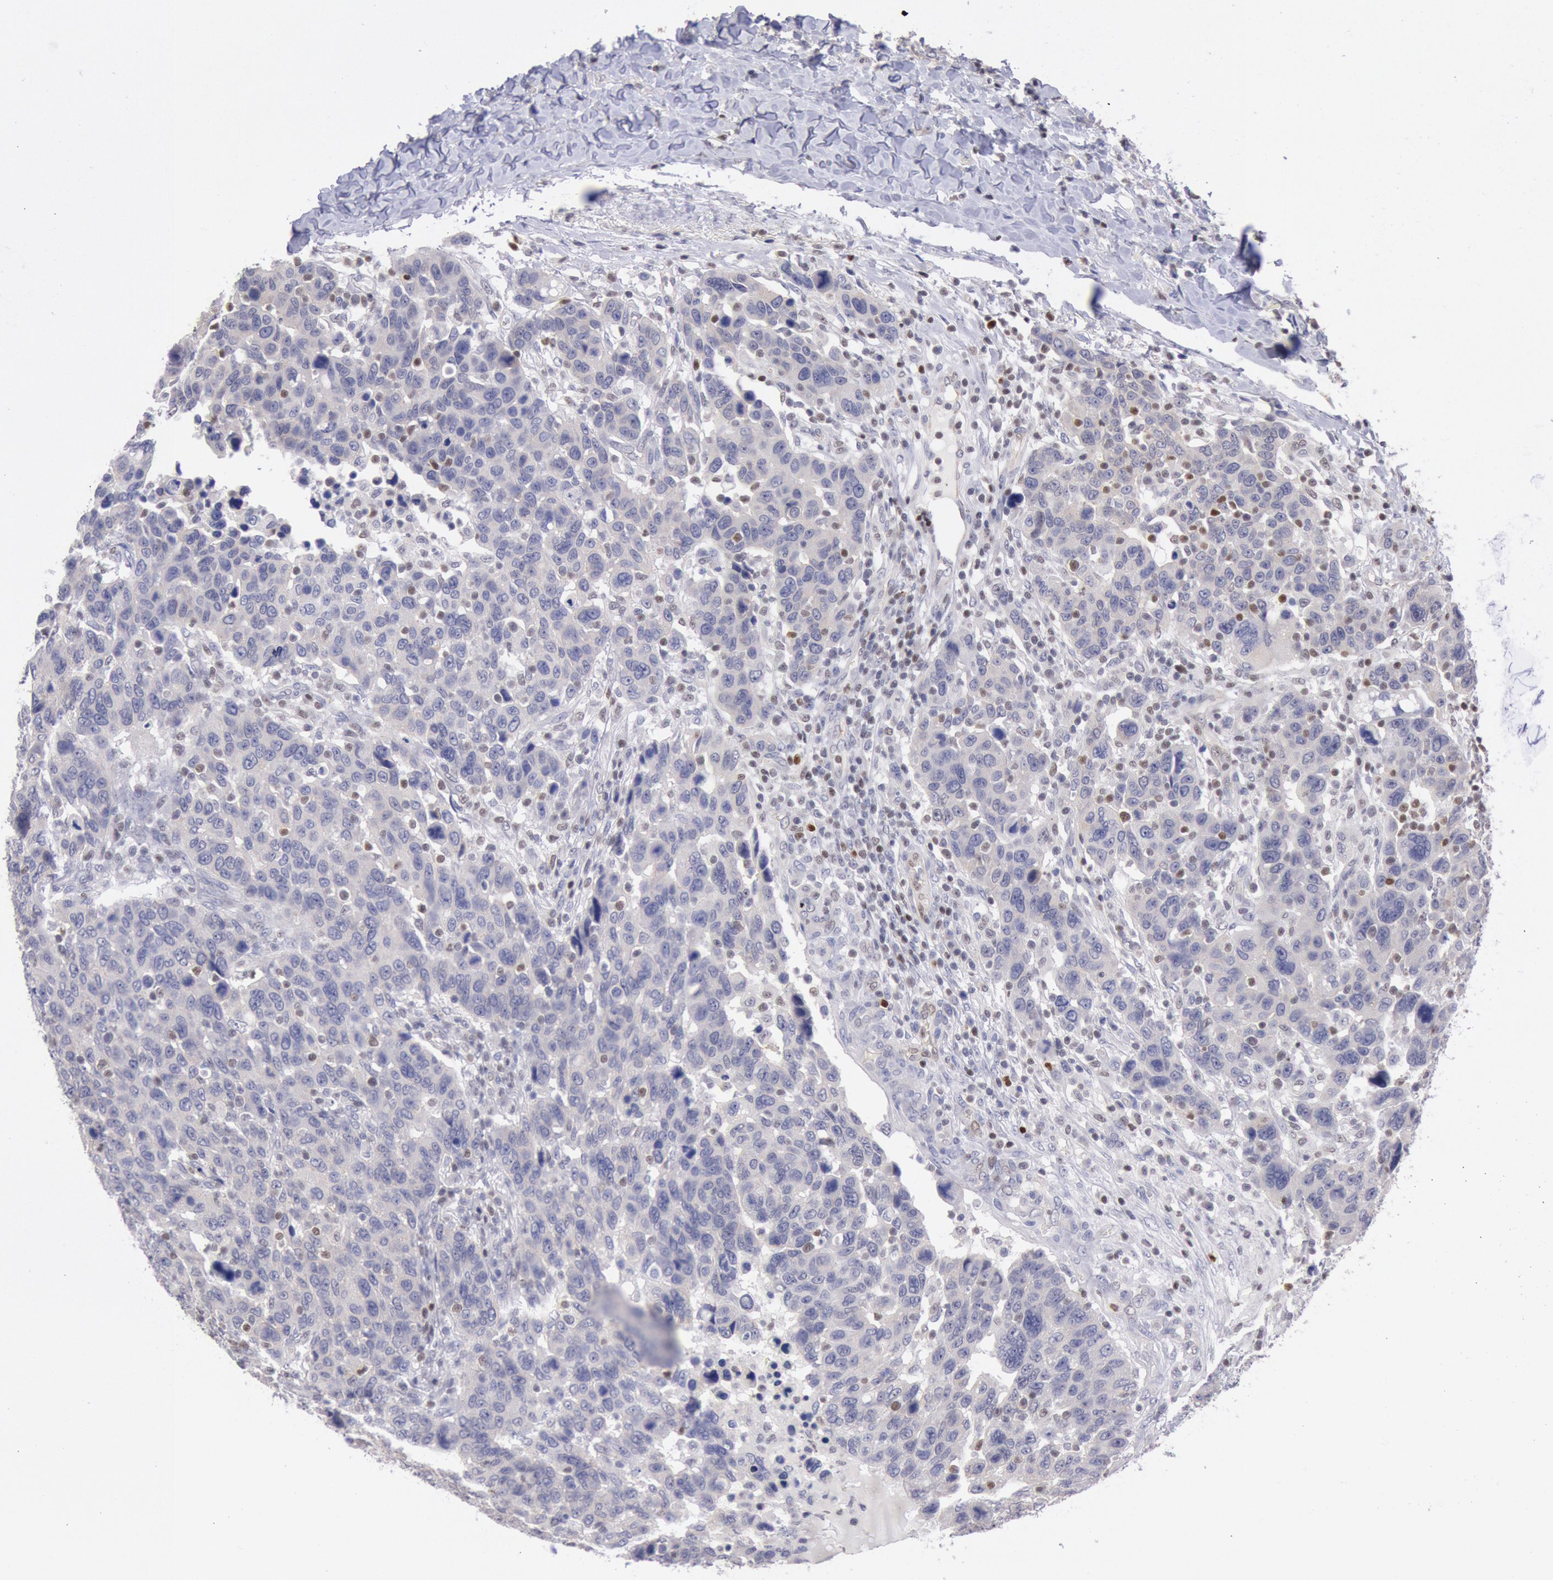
{"staining": {"intensity": "weak", "quantity": "<25%", "location": "nuclear"}, "tissue": "breast cancer", "cell_type": "Tumor cells", "image_type": "cancer", "snomed": [{"axis": "morphology", "description": "Duct carcinoma"}, {"axis": "topography", "description": "Breast"}], "caption": "Immunohistochemistry (IHC) of intraductal carcinoma (breast) reveals no staining in tumor cells.", "gene": "RPS6KA5", "patient": {"sex": "female", "age": 37}}